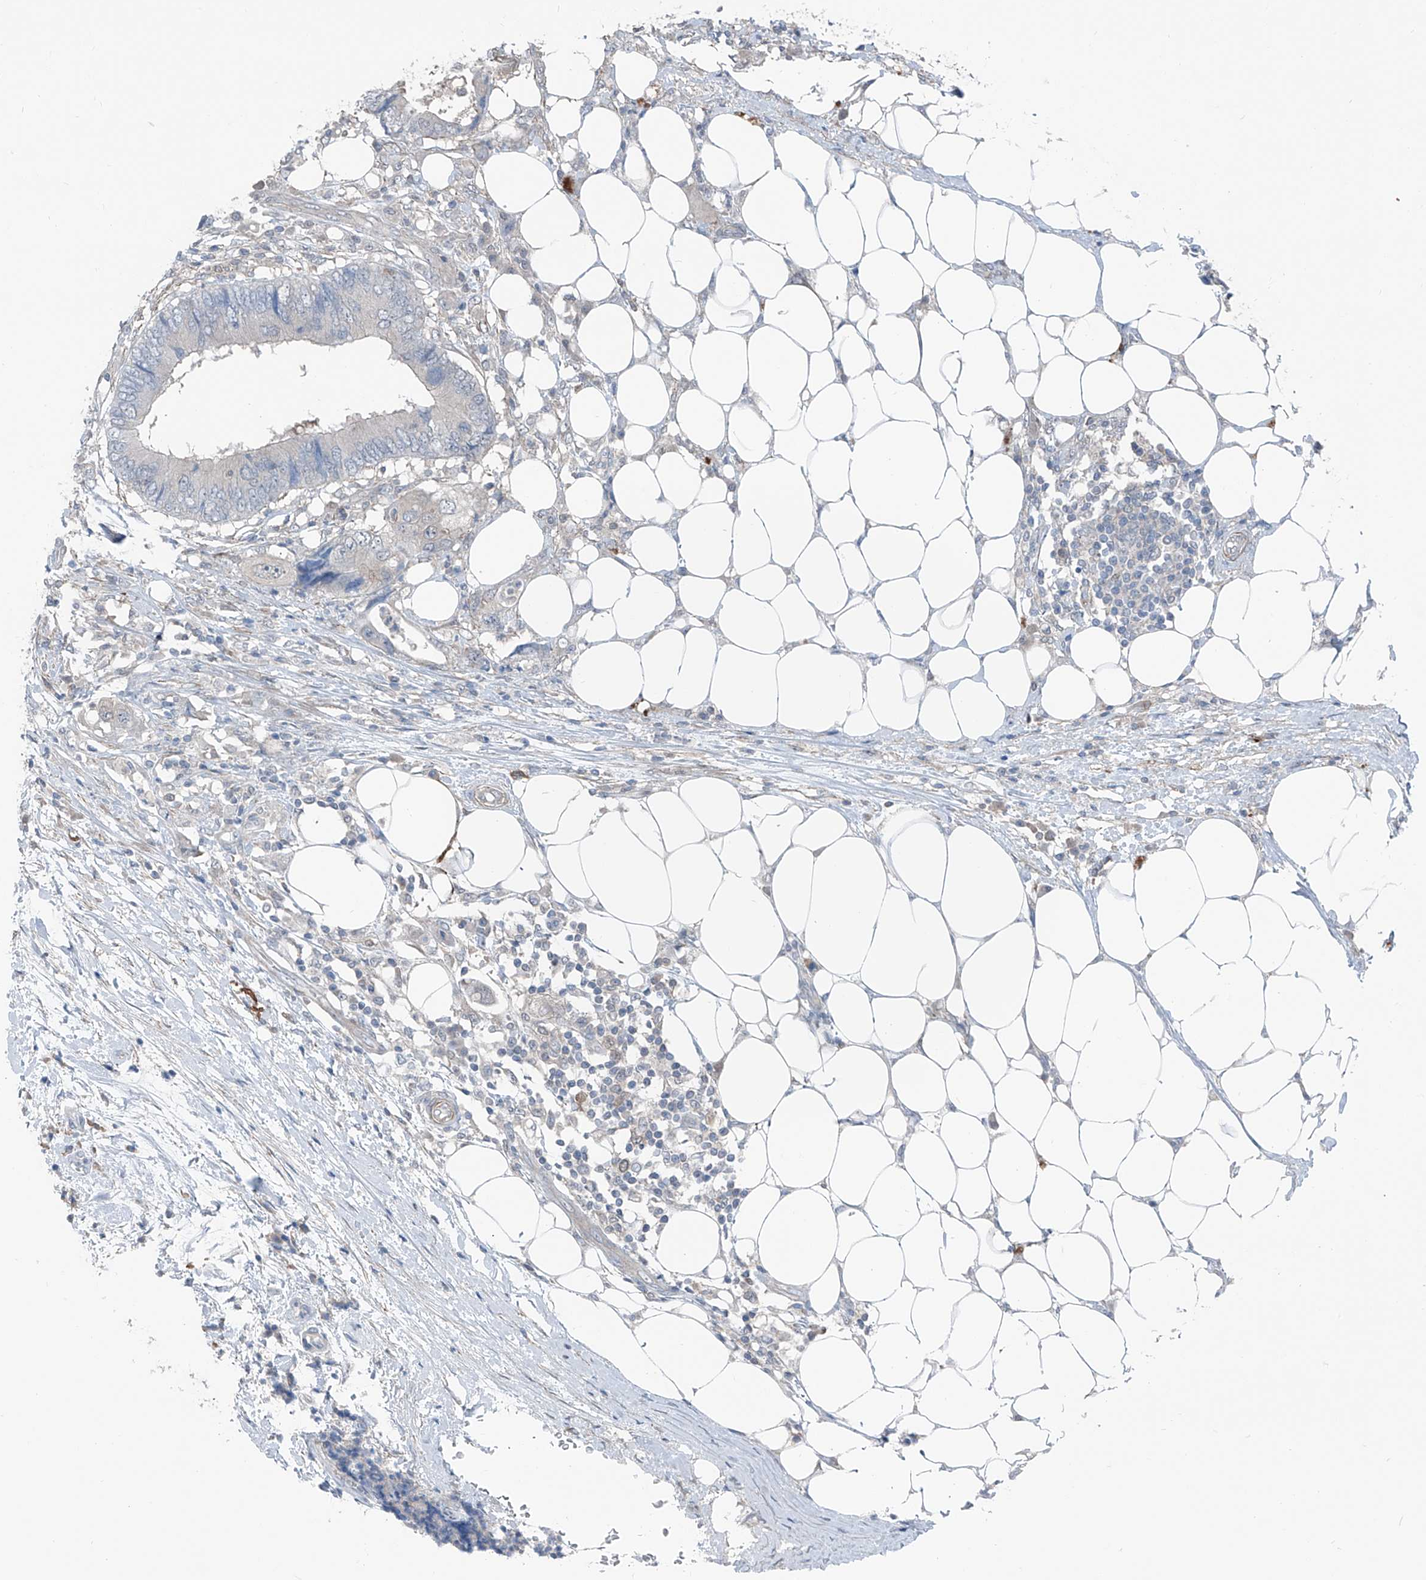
{"staining": {"intensity": "negative", "quantity": "none", "location": "none"}, "tissue": "colorectal cancer", "cell_type": "Tumor cells", "image_type": "cancer", "snomed": [{"axis": "morphology", "description": "Adenocarcinoma, NOS"}, {"axis": "topography", "description": "Colon"}], "caption": "Adenocarcinoma (colorectal) stained for a protein using IHC displays no positivity tumor cells.", "gene": "HSPB11", "patient": {"sex": "male", "age": 71}}